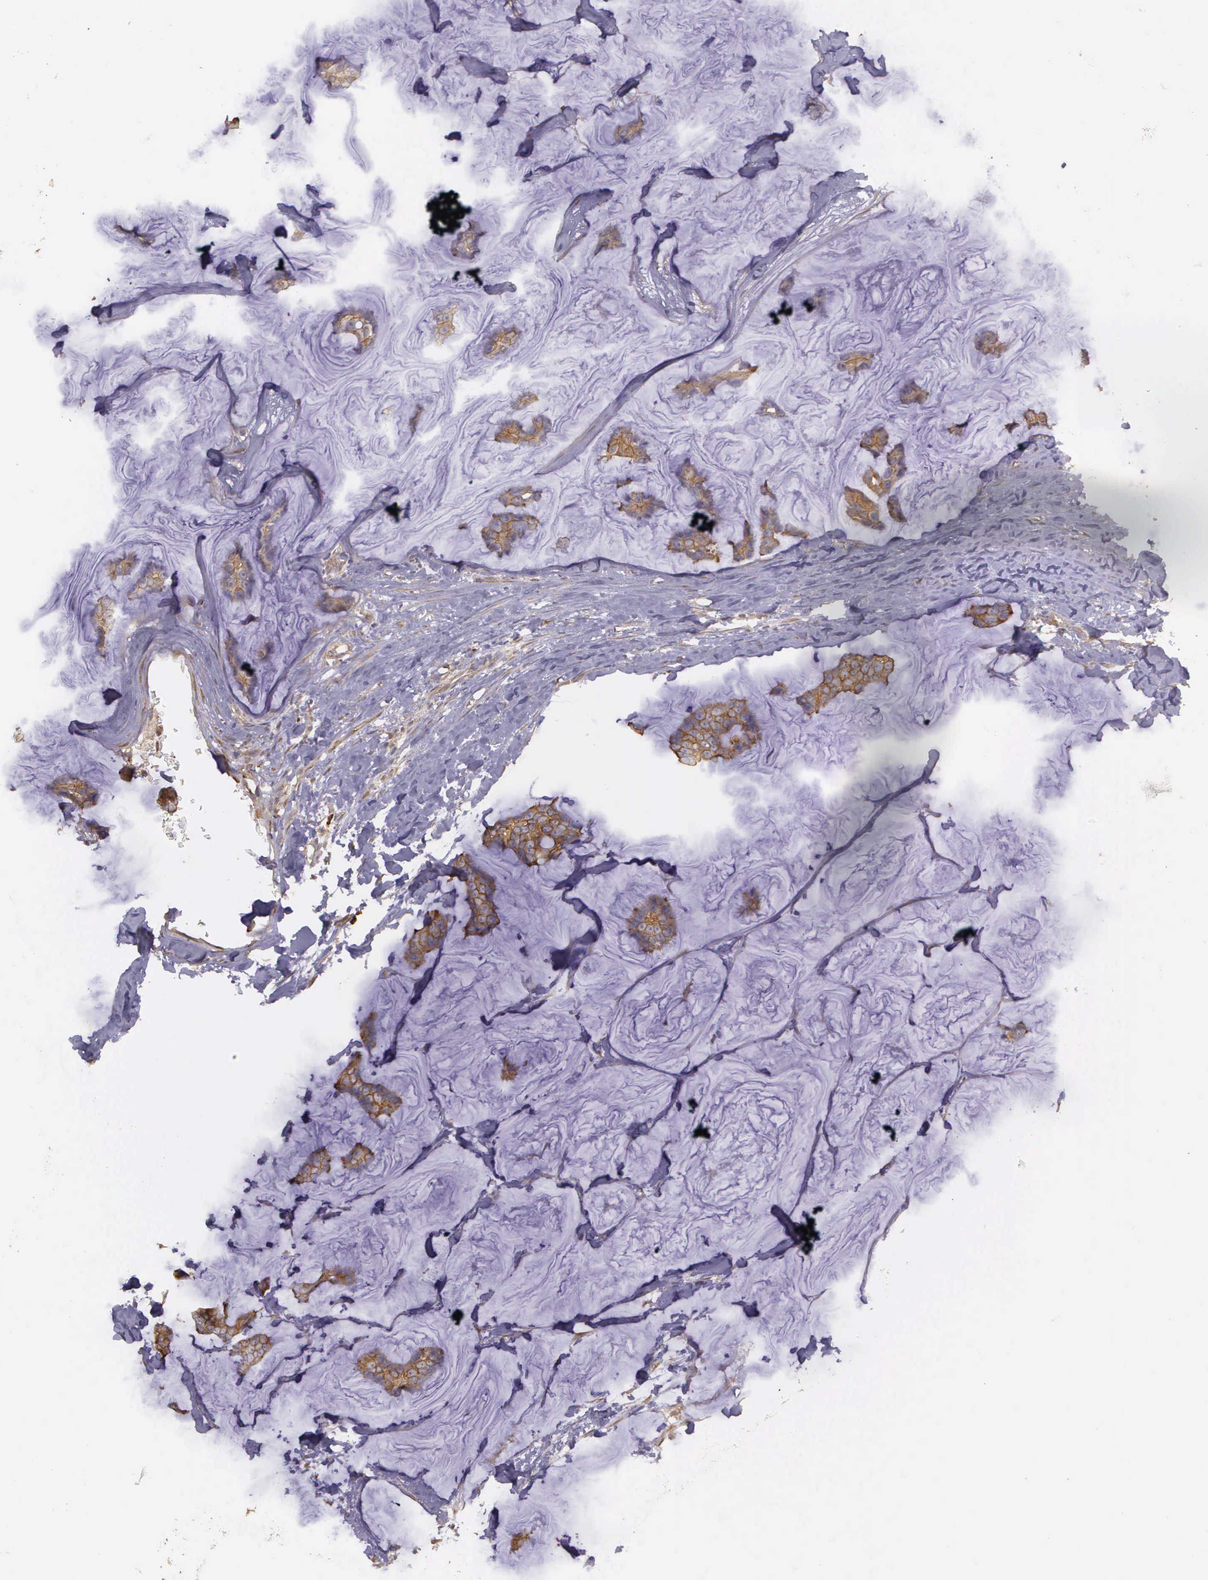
{"staining": {"intensity": "moderate", "quantity": ">75%", "location": "cytoplasmic/membranous"}, "tissue": "breast cancer", "cell_type": "Tumor cells", "image_type": "cancer", "snomed": [{"axis": "morphology", "description": "Normal tissue, NOS"}, {"axis": "morphology", "description": "Duct carcinoma"}, {"axis": "topography", "description": "Breast"}], "caption": "Protein staining by immunohistochemistry (IHC) displays moderate cytoplasmic/membranous expression in about >75% of tumor cells in breast cancer (infiltrating ductal carcinoma). (Stains: DAB (3,3'-diaminobenzidine) in brown, nuclei in blue, Microscopy: brightfield microscopy at high magnification).", "gene": "EIF5", "patient": {"sex": "female", "age": 50}}